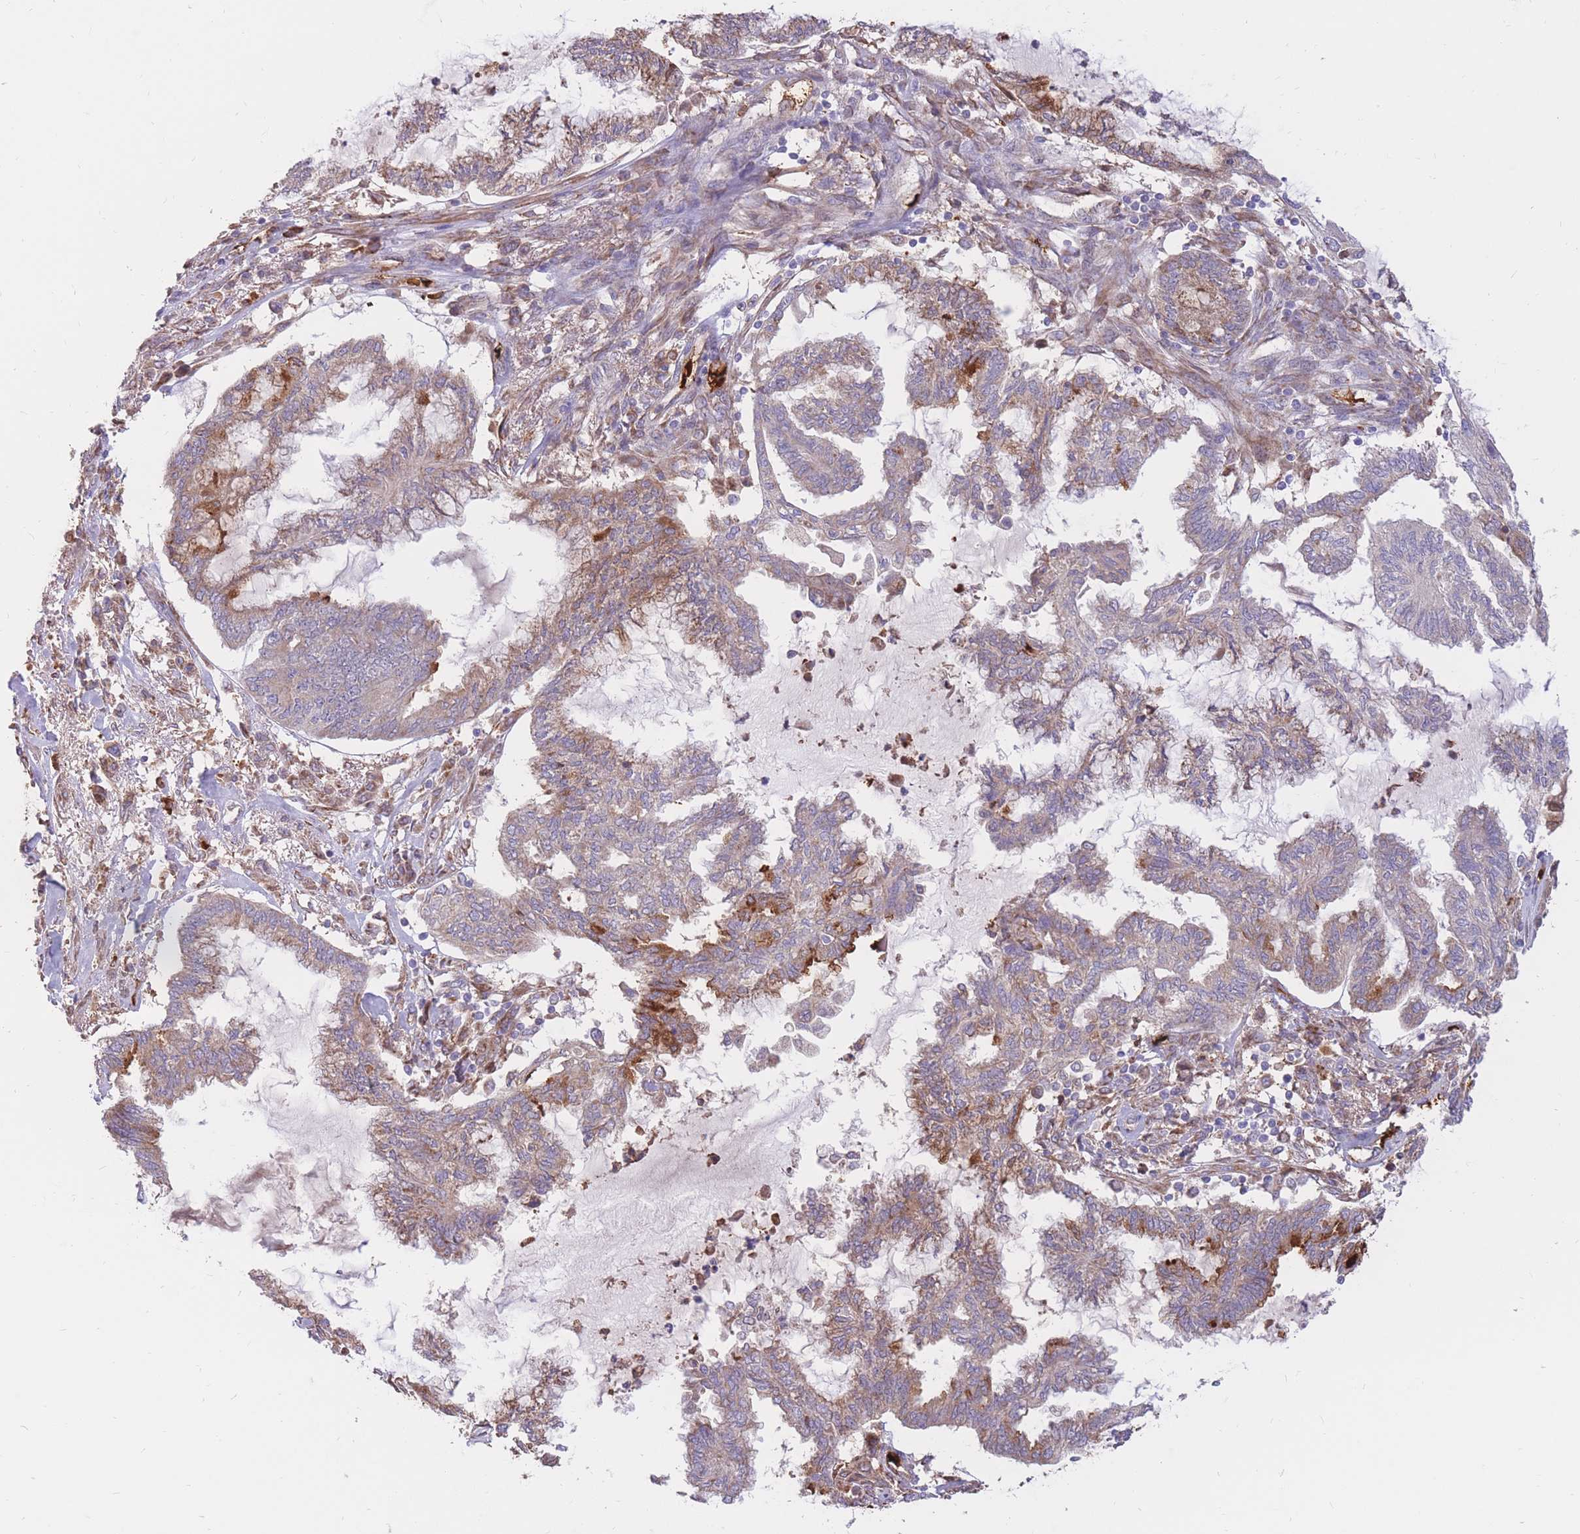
{"staining": {"intensity": "moderate", "quantity": "<25%", "location": "cytoplasmic/membranous"}, "tissue": "endometrial cancer", "cell_type": "Tumor cells", "image_type": "cancer", "snomed": [{"axis": "morphology", "description": "Adenocarcinoma, NOS"}, {"axis": "topography", "description": "Endometrium"}], "caption": "Tumor cells demonstrate low levels of moderate cytoplasmic/membranous positivity in about <25% of cells in endometrial adenocarcinoma.", "gene": "ATP10D", "patient": {"sex": "female", "age": 86}}